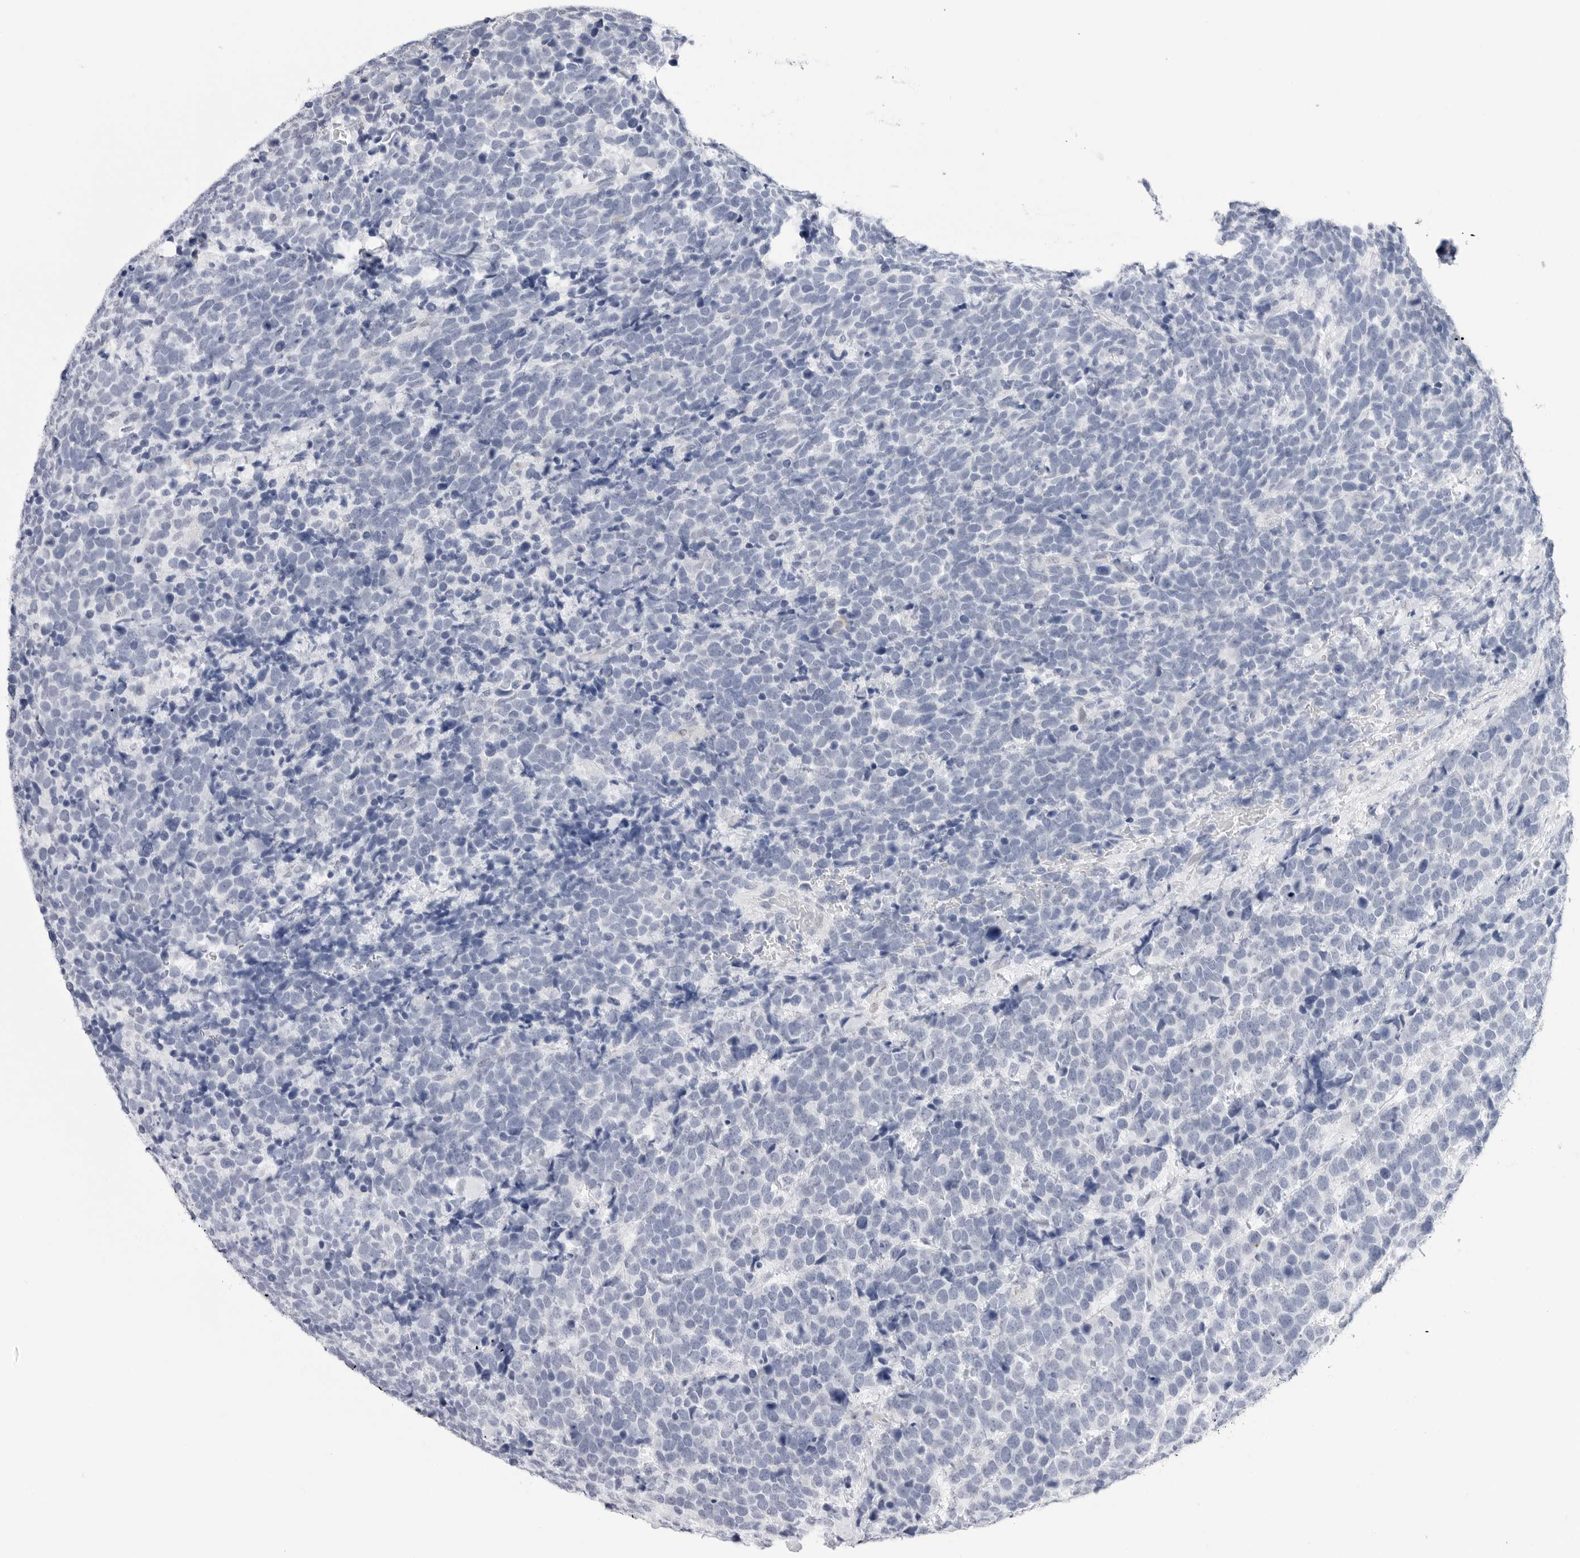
{"staining": {"intensity": "negative", "quantity": "none", "location": "none"}, "tissue": "urothelial cancer", "cell_type": "Tumor cells", "image_type": "cancer", "snomed": [{"axis": "morphology", "description": "Urothelial carcinoma, High grade"}, {"axis": "topography", "description": "Urinary bladder"}], "caption": "DAB (3,3'-diaminobenzidine) immunohistochemical staining of high-grade urothelial carcinoma displays no significant expression in tumor cells.", "gene": "HSPB7", "patient": {"sex": "female", "age": 82}}